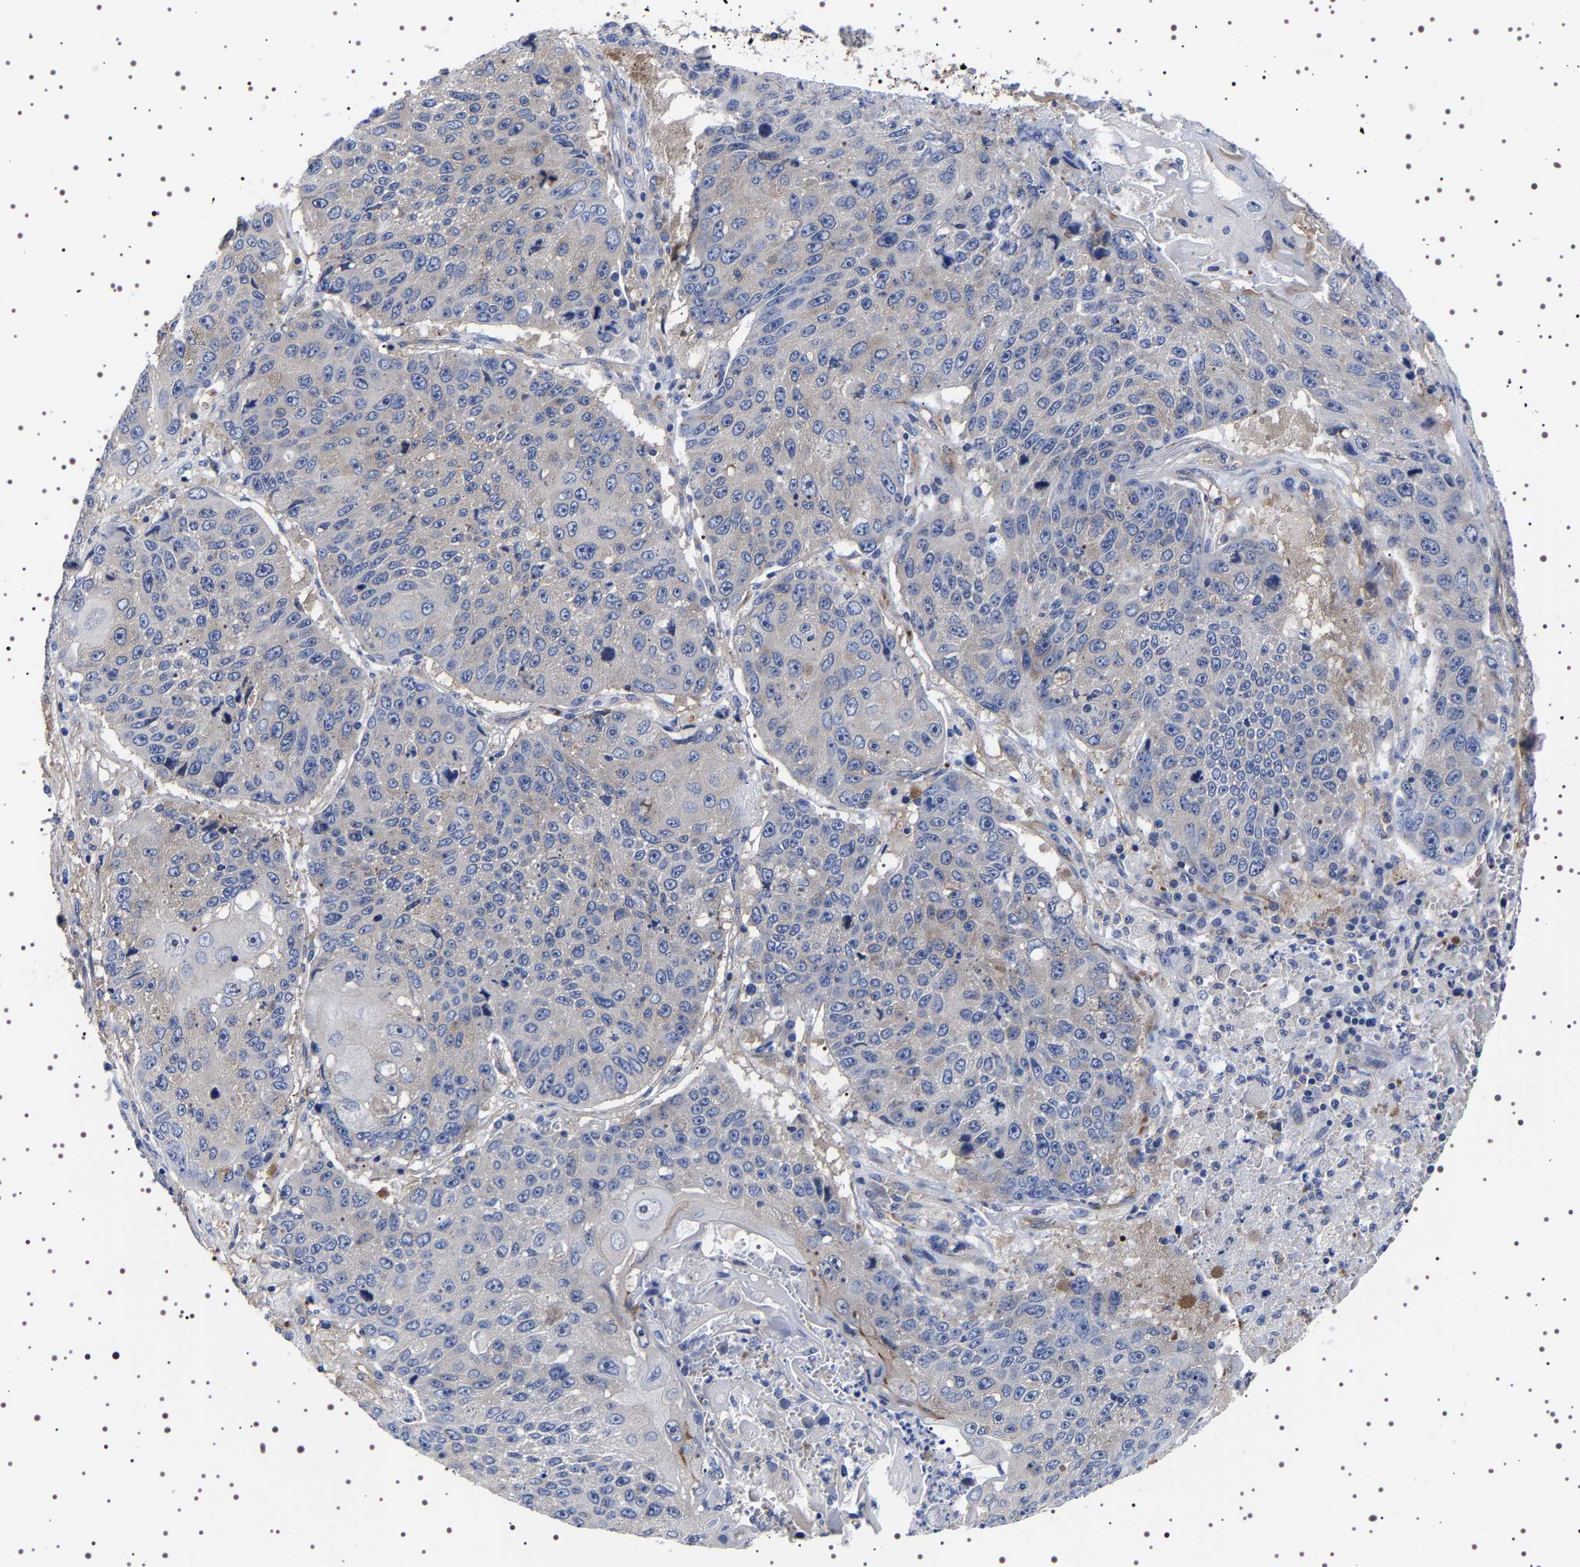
{"staining": {"intensity": "weak", "quantity": "<25%", "location": "cytoplasmic/membranous"}, "tissue": "lung cancer", "cell_type": "Tumor cells", "image_type": "cancer", "snomed": [{"axis": "morphology", "description": "Squamous cell carcinoma, NOS"}, {"axis": "topography", "description": "Lung"}], "caption": "An immunohistochemistry (IHC) photomicrograph of lung cancer is shown. There is no staining in tumor cells of lung cancer.", "gene": "DARS1", "patient": {"sex": "male", "age": 61}}